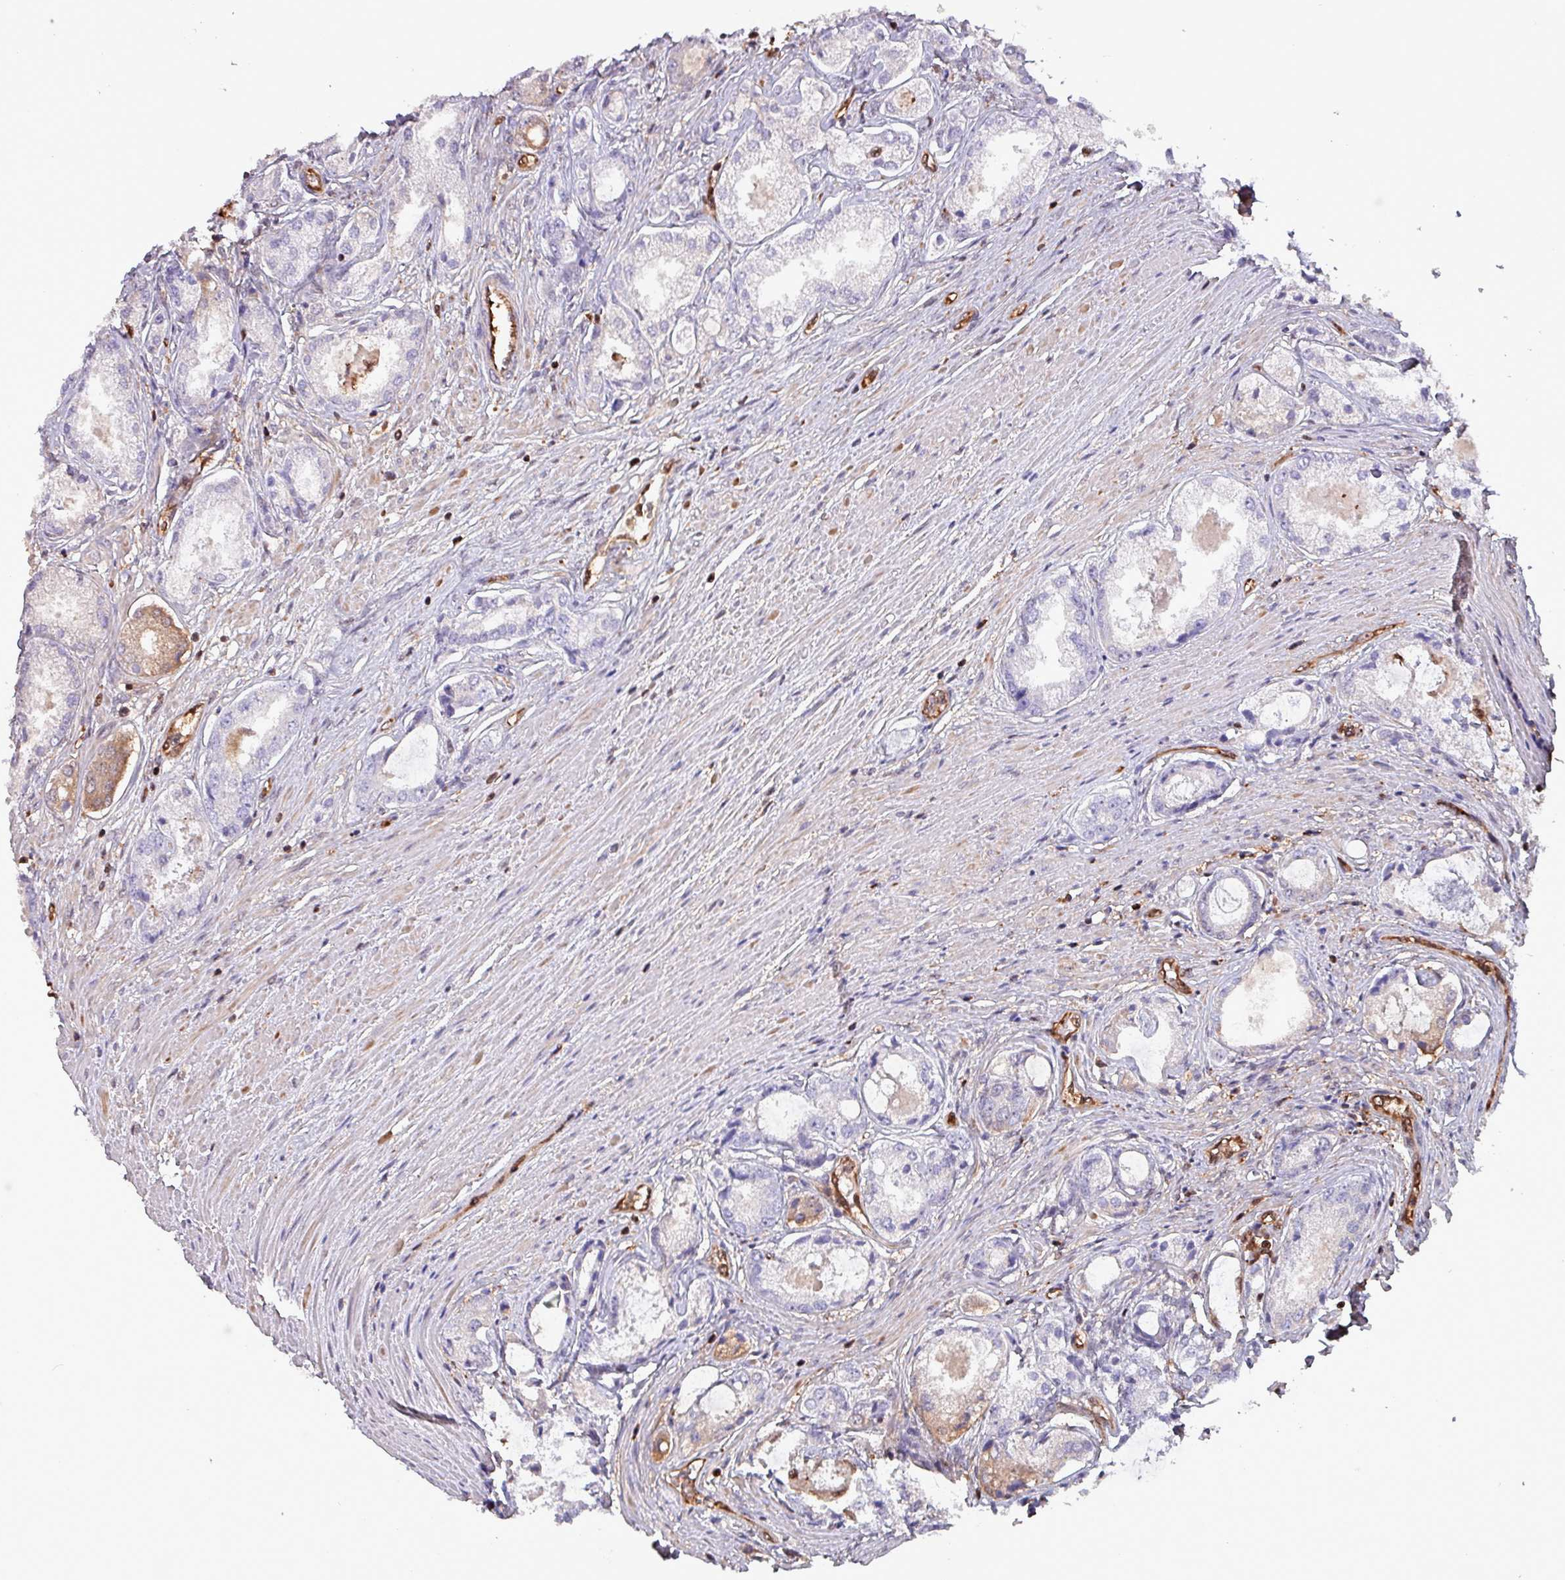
{"staining": {"intensity": "negative", "quantity": "none", "location": "none"}, "tissue": "prostate cancer", "cell_type": "Tumor cells", "image_type": "cancer", "snomed": [{"axis": "morphology", "description": "Adenocarcinoma, Low grade"}, {"axis": "topography", "description": "Prostate"}], "caption": "Immunohistochemistry (IHC) histopathology image of human prostate cancer stained for a protein (brown), which demonstrates no staining in tumor cells. Brightfield microscopy of immunohistochemistry stained with DAB (3,3'-diaminobenzidine) (brown) and hematoxylin (blue), captured at high magnification.", "gene": "PSMB8", "patient": {"sex": "male", "age": 68}}